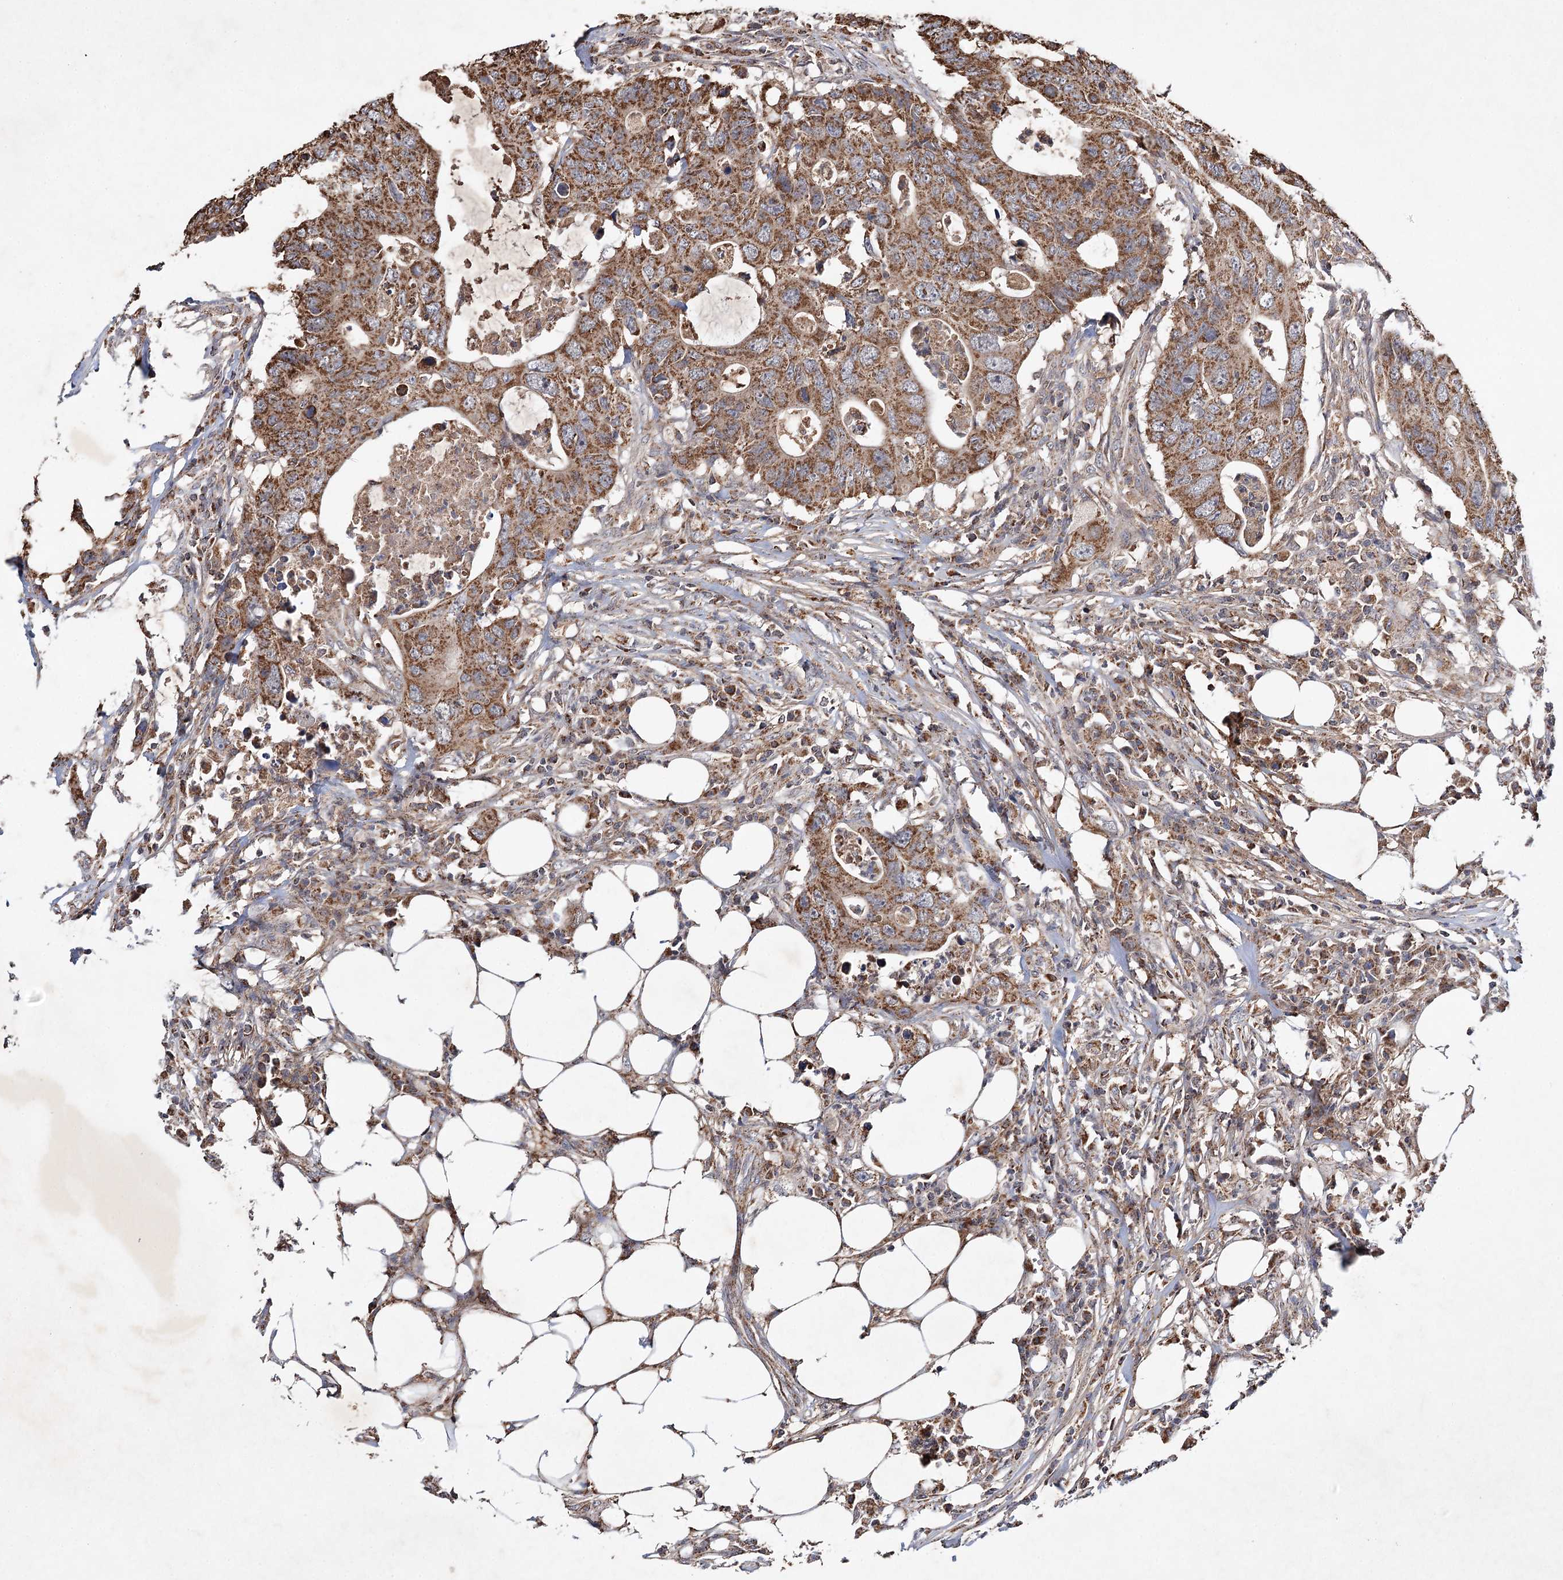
{"staining": {"intensity": "moderate", "quantity": ">75%", "location": "cytoplasmic/membranous"}, "tissue": "colorectal cancer", "cell_type": "Tumor cells", "image_type": "cancer", "snomed": [{"axis": "morphology", "description": "Adenocarcinoma, NOS"}, {"axis": "topography", "description": "Colon"}], "caption": "Immunohistochemical staining of adenocarcinoma (colorectal) demonstrates medium levels of moderate cytoplasmic/membranous positivity in about >75% of tumor cells. (Stains: DAB in brown, nuclei in blue, Microscopy: brightfield microscopy at high magnification).", "gene": "PIK3CB", "patient": {"sex": "male", "age": 71}}